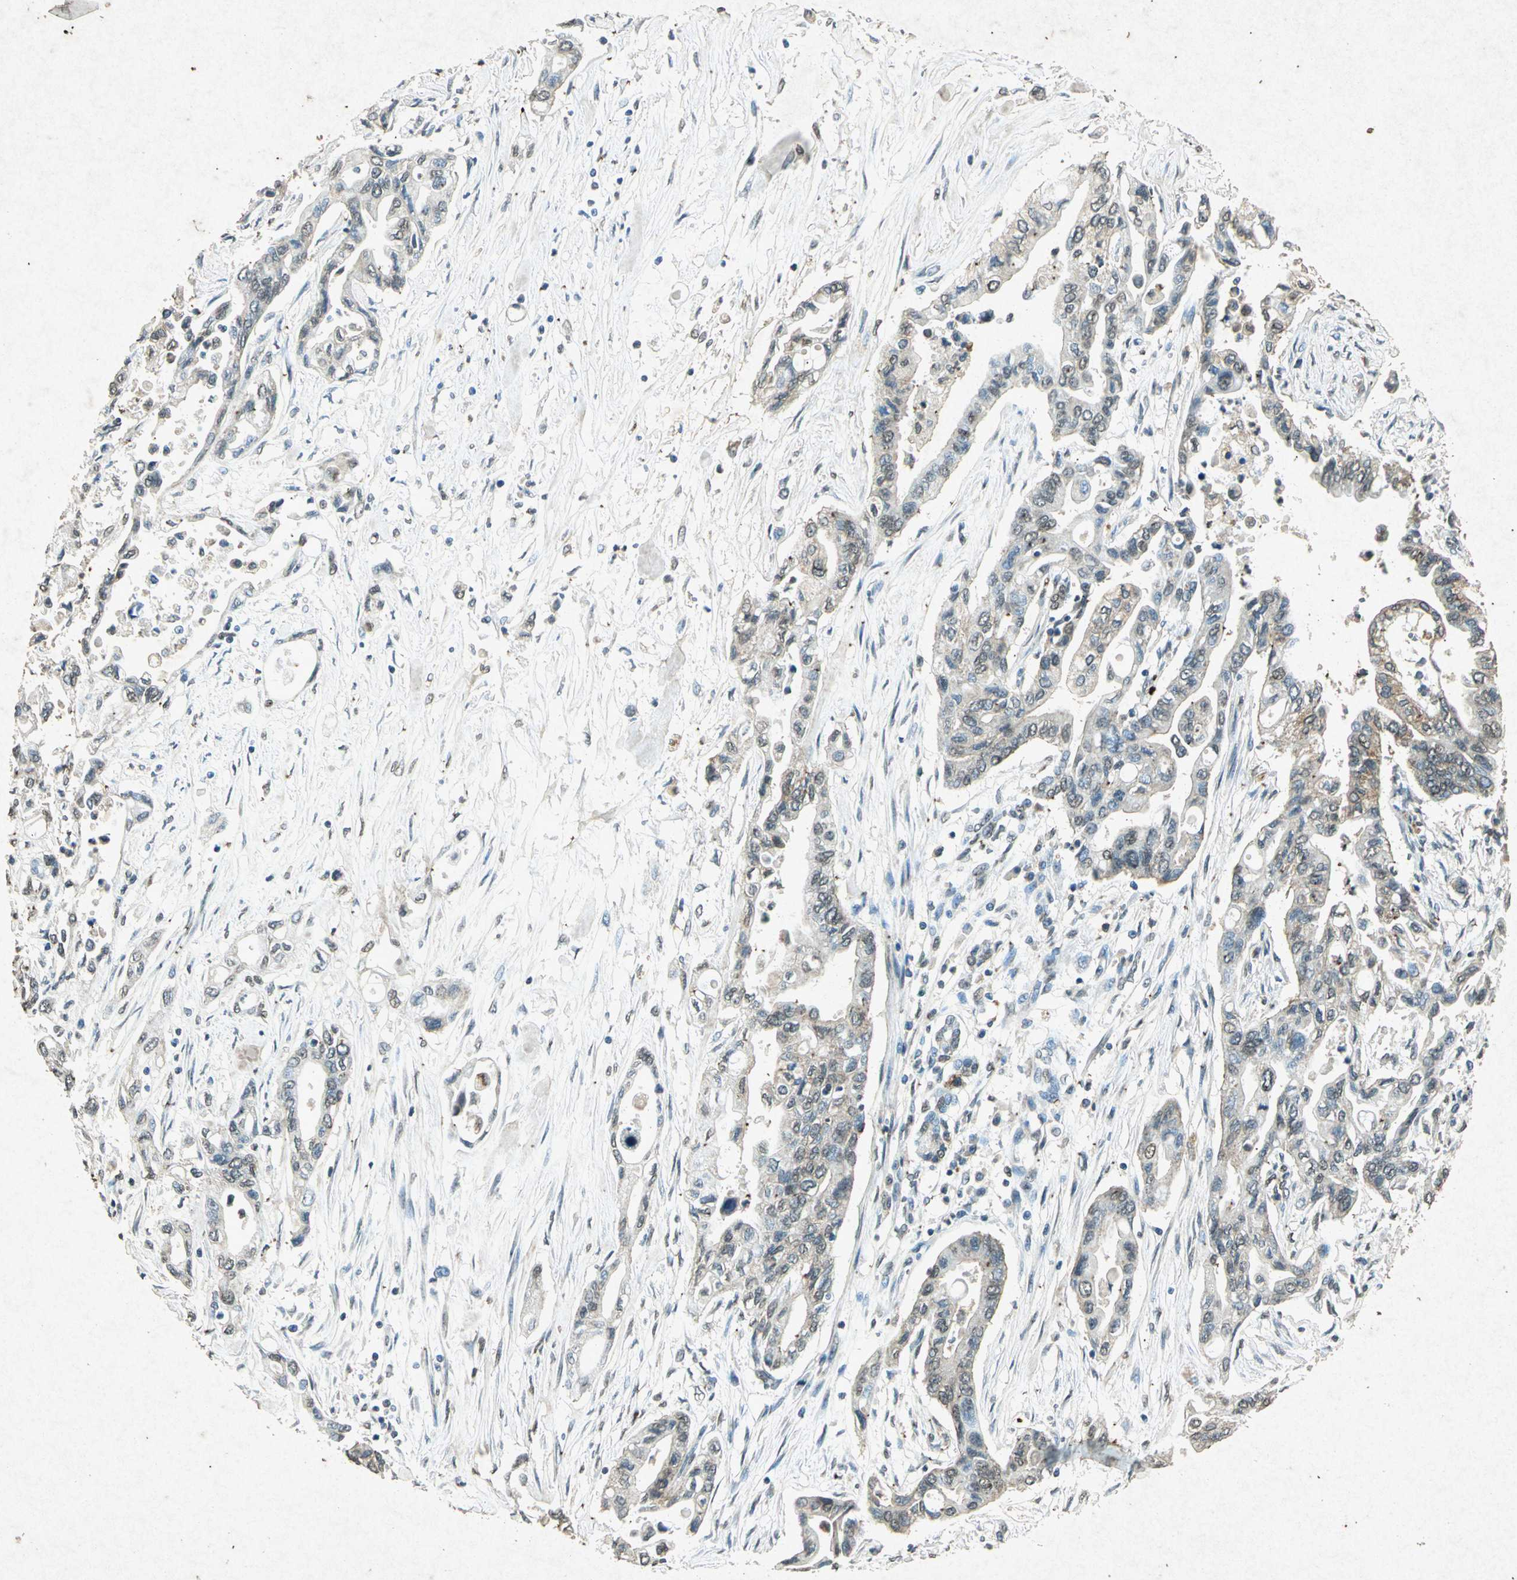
{"staining": {"intensity": "weak", "quantity": "<25%", "location": "cytoplasmic/membranous"}, "tissue": "pancreatic cancer", "cell_type": "Tumor cells", "image_type": "cancer", "snomed": [{"axis": "morphology", "description": "Adenocarcinoma, NOS"}, {"axis": "topography", "description": "Pancreas"}], "caption": "Immunohistochemistry (IHC) micrograph of neoplastic tissue: adenocarcinoma (pancreatic) stained with DAB (3,3'-diaminobenzidine) exhibits no significant protein positivity in tumor cells.", "gene": "PSEN1", "patient": {"sex": "female", "age": 57}}